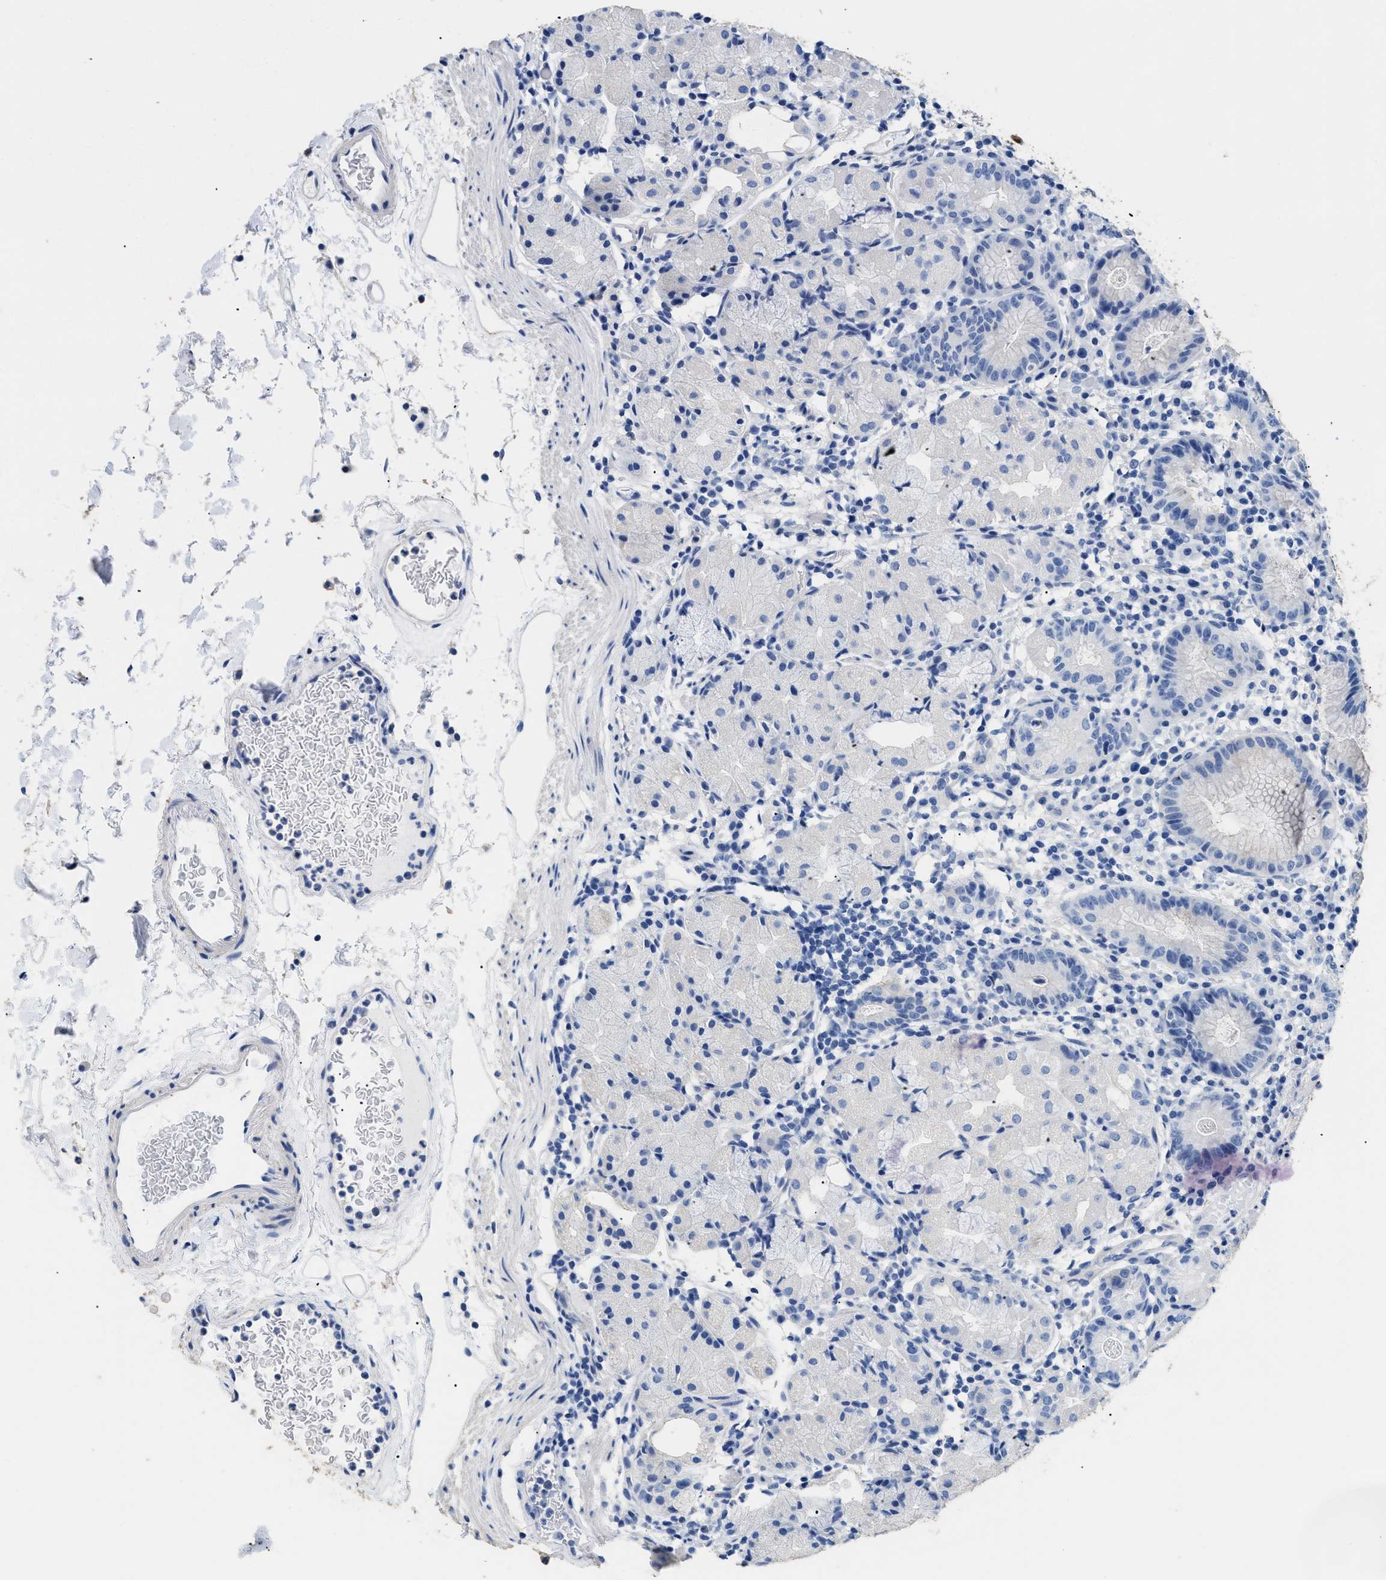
{"staining": {"intensity": "negative", "quantity": "none", "location": "none"}, "tissue": "stomach", "cell_type": "Glandular cells", "image_type": "normal", "snomed": [{"axis": "morphology", "description": "Normal tissue, NOS"}, {"axis": "topography", "description": "Stomach"}, {"axis": "topography", "description": "Stomach, lower"}], "caption": "This is an IHC image of normal human stomach. There is no positivity in glandular cells.", "gene": "DLC1", "patient": {"sex": "female", "age": 75}}